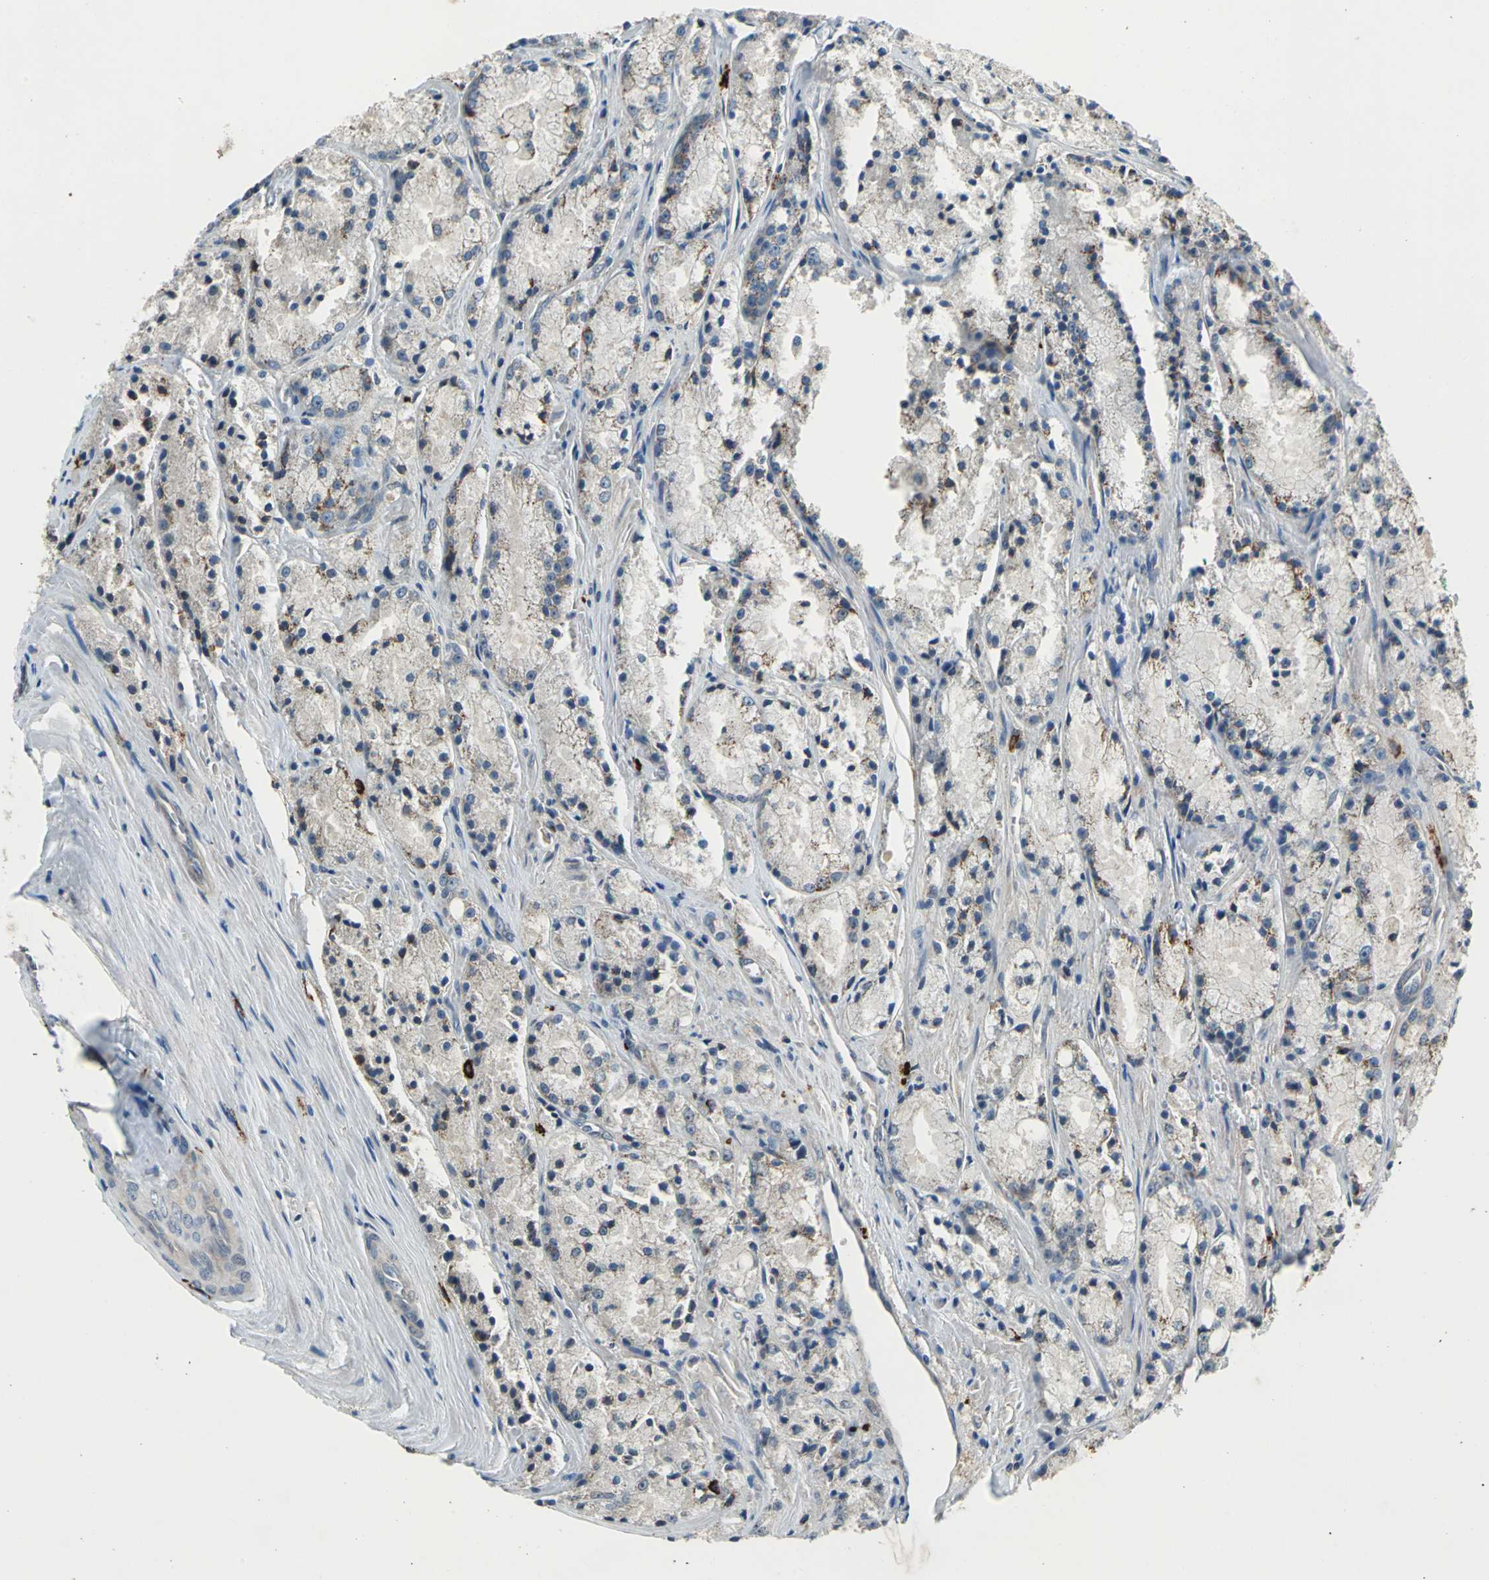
{"staining": {"intensity": "moderate", "quantity": "<25%", "location": "cytoplasmic/membranous"}, "tissue": "prostate cancer", "cell_type": "Tumor cells", "image_type": "cancer", "snomed": [{"axis": "morphology", "description": "Adenocarcinoma, Low grade"}, {"axis": "topography", "description": "Prostate"}], "caption": "Prostate cancer stained with a protein marker displays moderate staining in tumor cells.", "gene": "SLC19A2", "patient": {"sex": "male", "age": 64}}